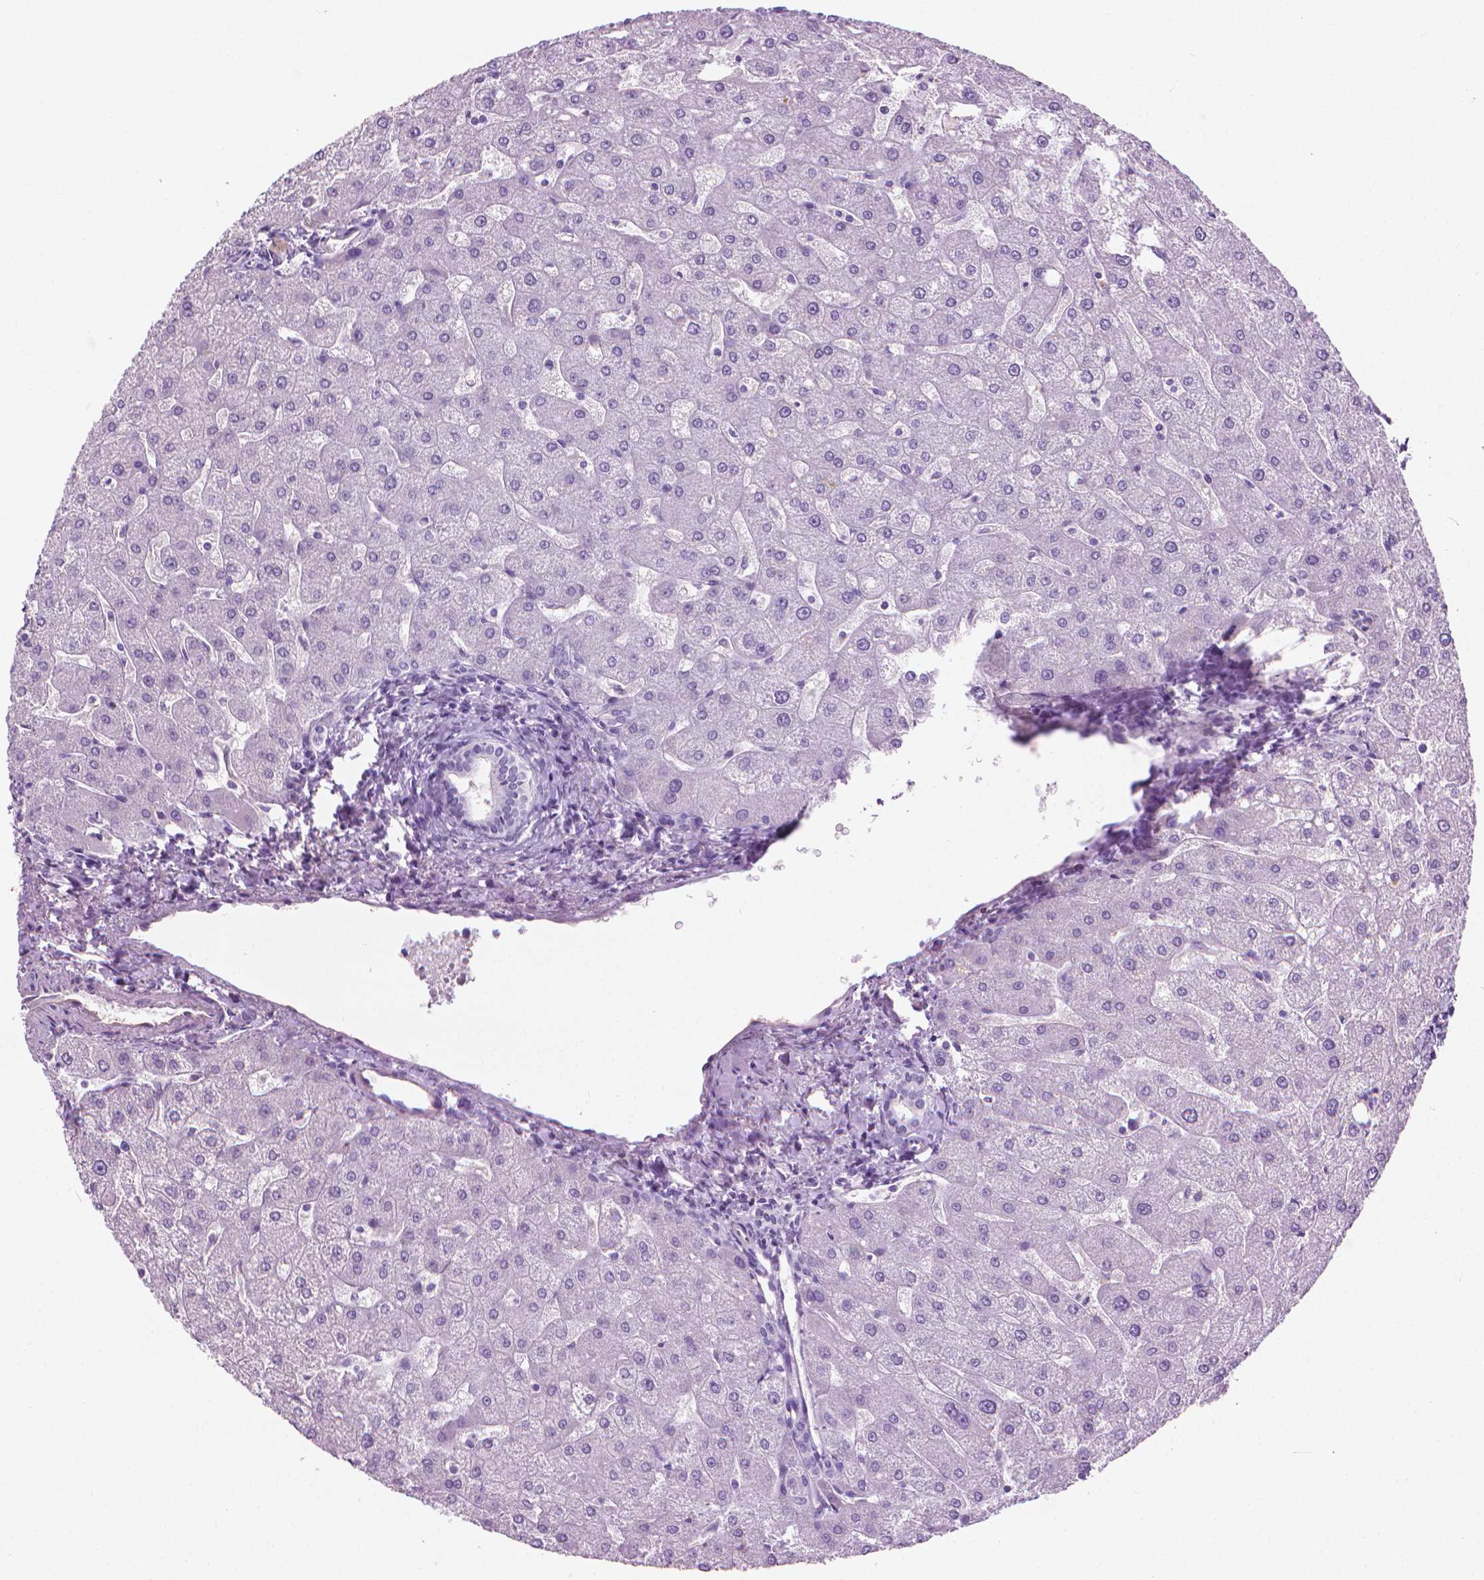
{"staining": {"intensity": "negative", "quantity": "none", "location": "none"}, "tissue": "liver", "cell_type": "Cholangiocytes", "image_type": "normal", "snomed": [{"axis": "morphology", "description": "Normal tissue, NOS"}, {"axis": "topography", "description": "Liver"}], "caption": "IHC of benign human liver displays no expression in cholangiocytes.", "gene": "KRT73", "patient": {"sex": "male", "age": 67}}